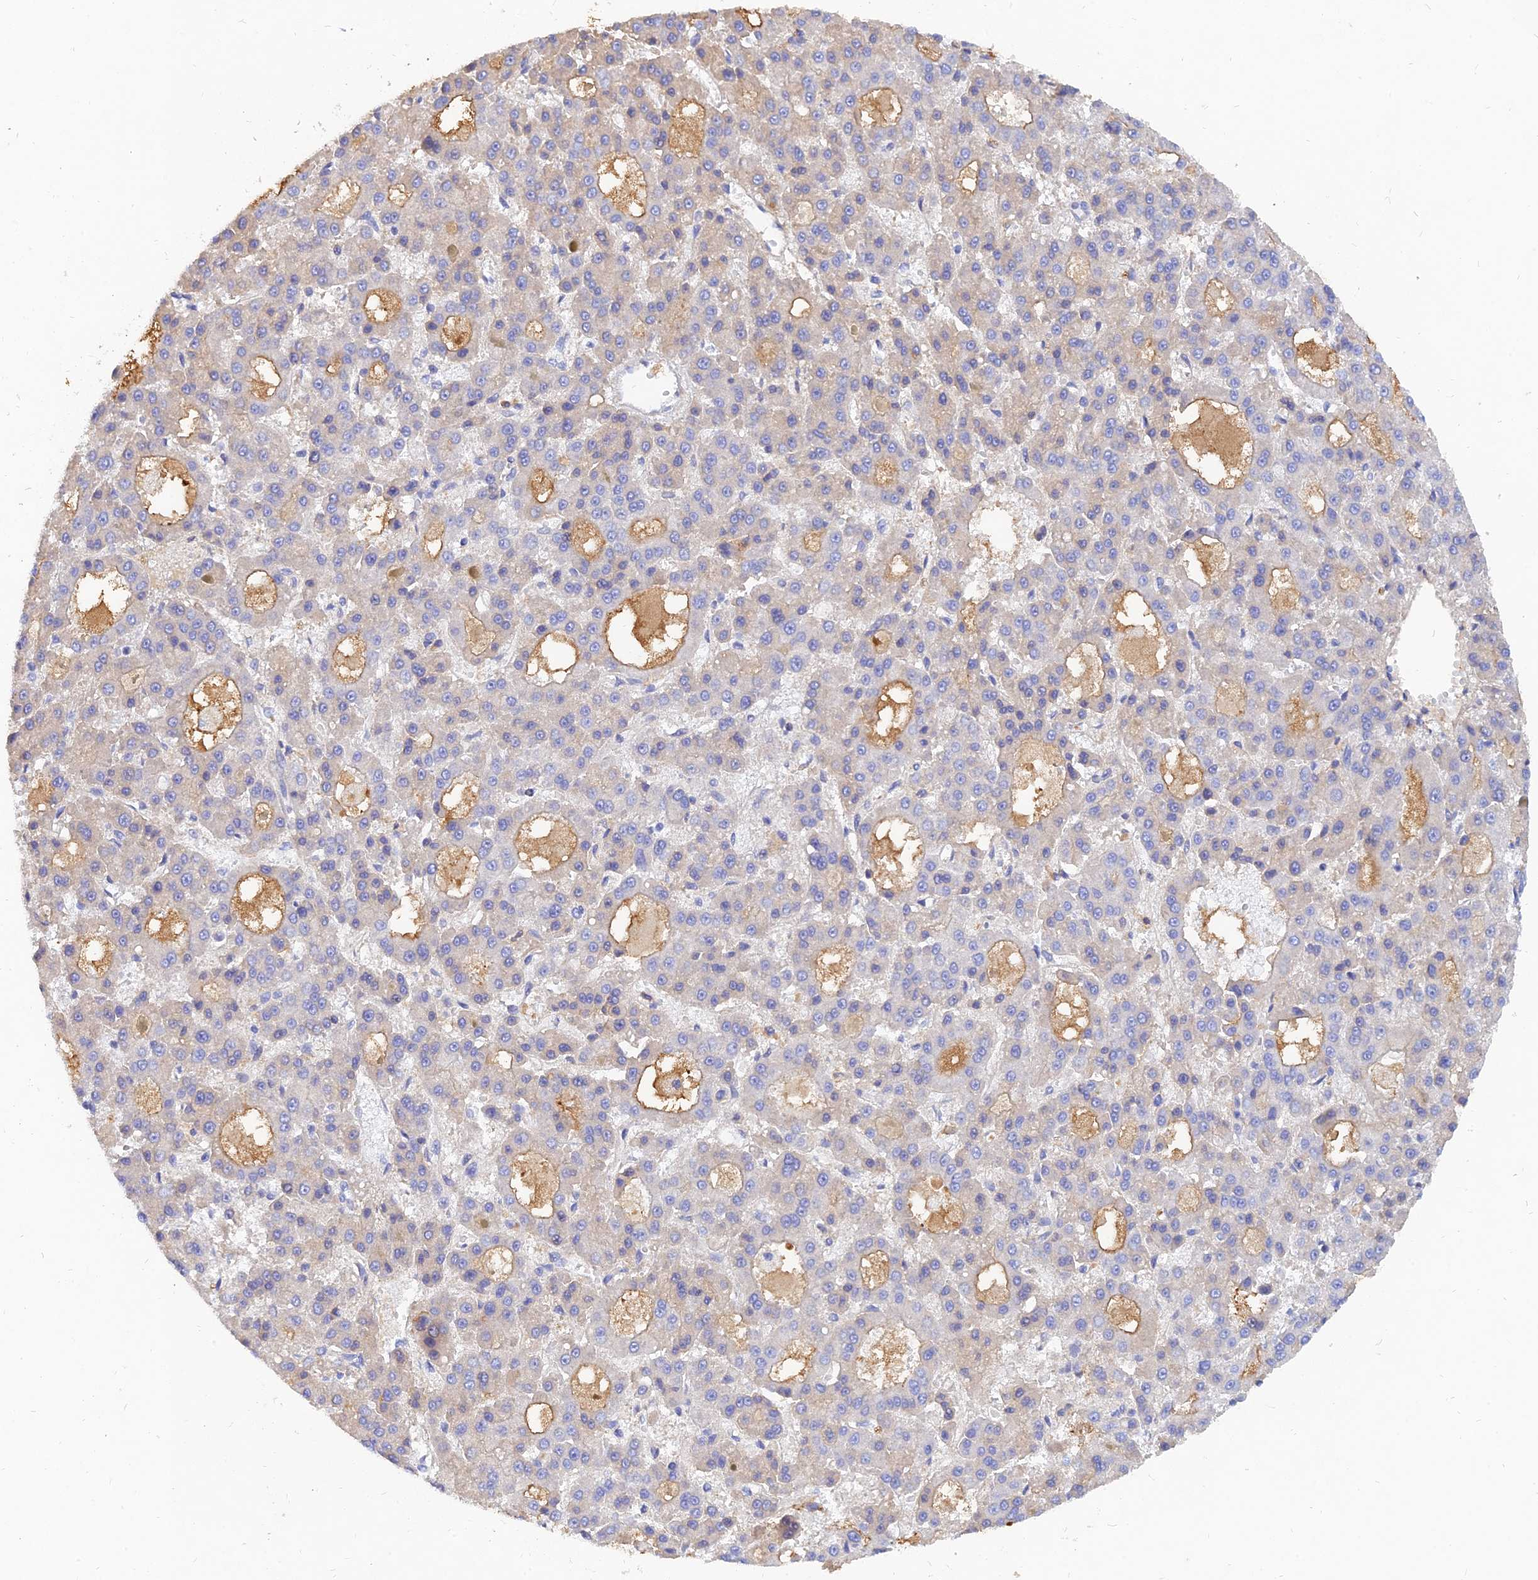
{"staining": {"intensity": "moderate", "quantity": "<25%", "location": "cytoplasmic/membranous"}, "tissue": "liver cancer", "cell_type": "Tumor cells", "image_type": "cancer", "snomed": [{"axis": "morphology", "description": "Carcinoma, Hepatocellular, NOS"}, {"axis": "topography", "description": "Liver"}], "caption": "Liver hepatocellular carcinoma stained with DAB (3,3'-diaminobenzidine) immunohistochemistry (IHC) displays low levels of moderate cytoplasmic/membranous staining in approximately <25% of tumor cells.", "gene": "MROH1", "patient": {"sex": "male", "age": 70}}